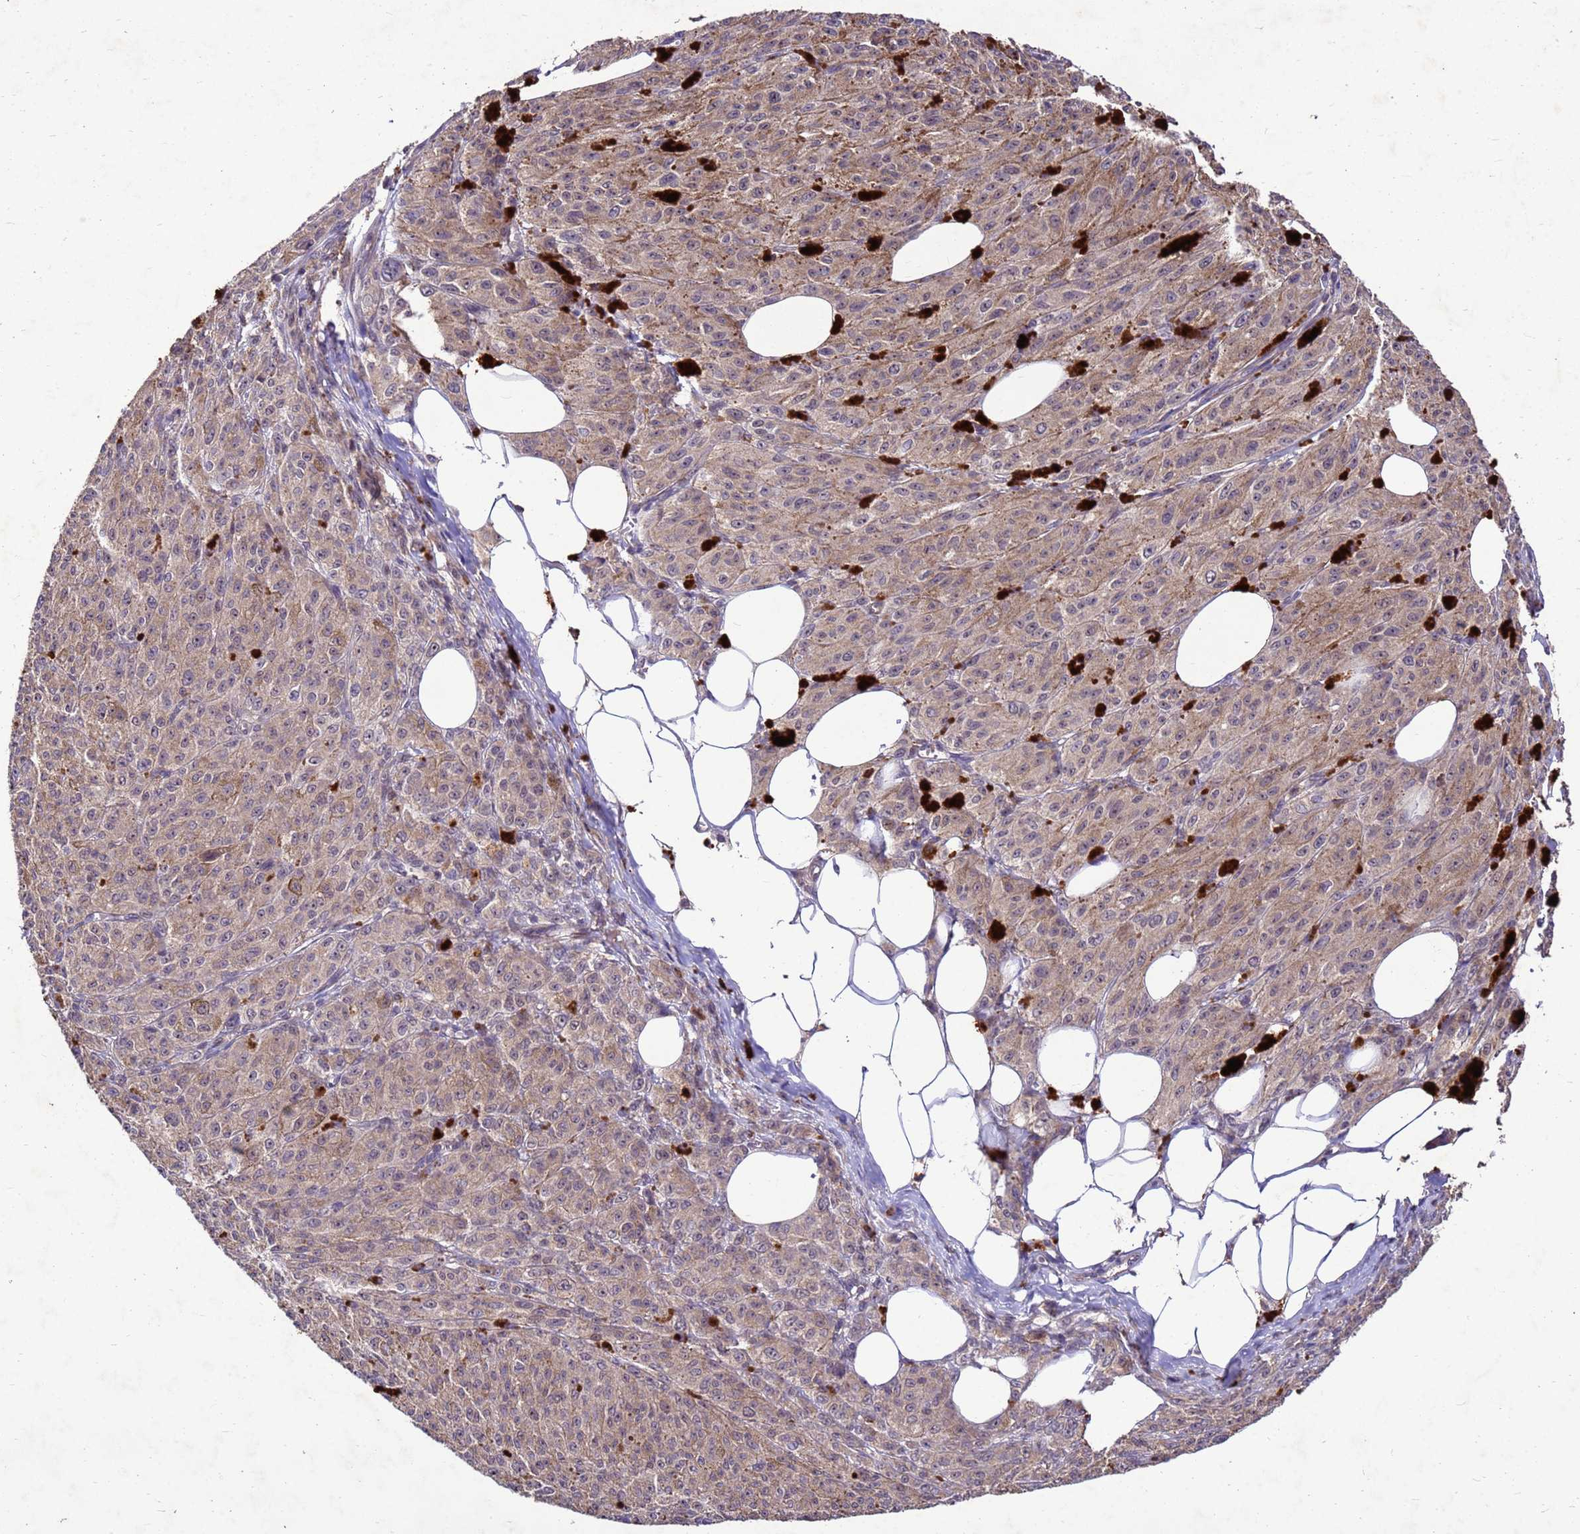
{"staining": {"intensity": "weak", "quantity": "25%-75%", "location": "cytoplasmic/membranous"}, "tissue": "melanoma", "cell_type": "Tumor cells", "image_type": "cancer", "snomed": [{"axis": "morphology", "description": "Malignant melanoma, NOS"}, {"axis": "topography", "description": "Skin"}], "caption": "Immunohistochemistry micrograph of neoplastic tissue: melanoma stained using immunohistochemistry (IHC) shows low levels of weak protein expression localized specifically in the cytoplasmic/membranous of tumor cells, appearing as a cytoplasmic/membranous brown color.", "gene": "TOR4A", "patient": {"sex": "female", "age": 52}}